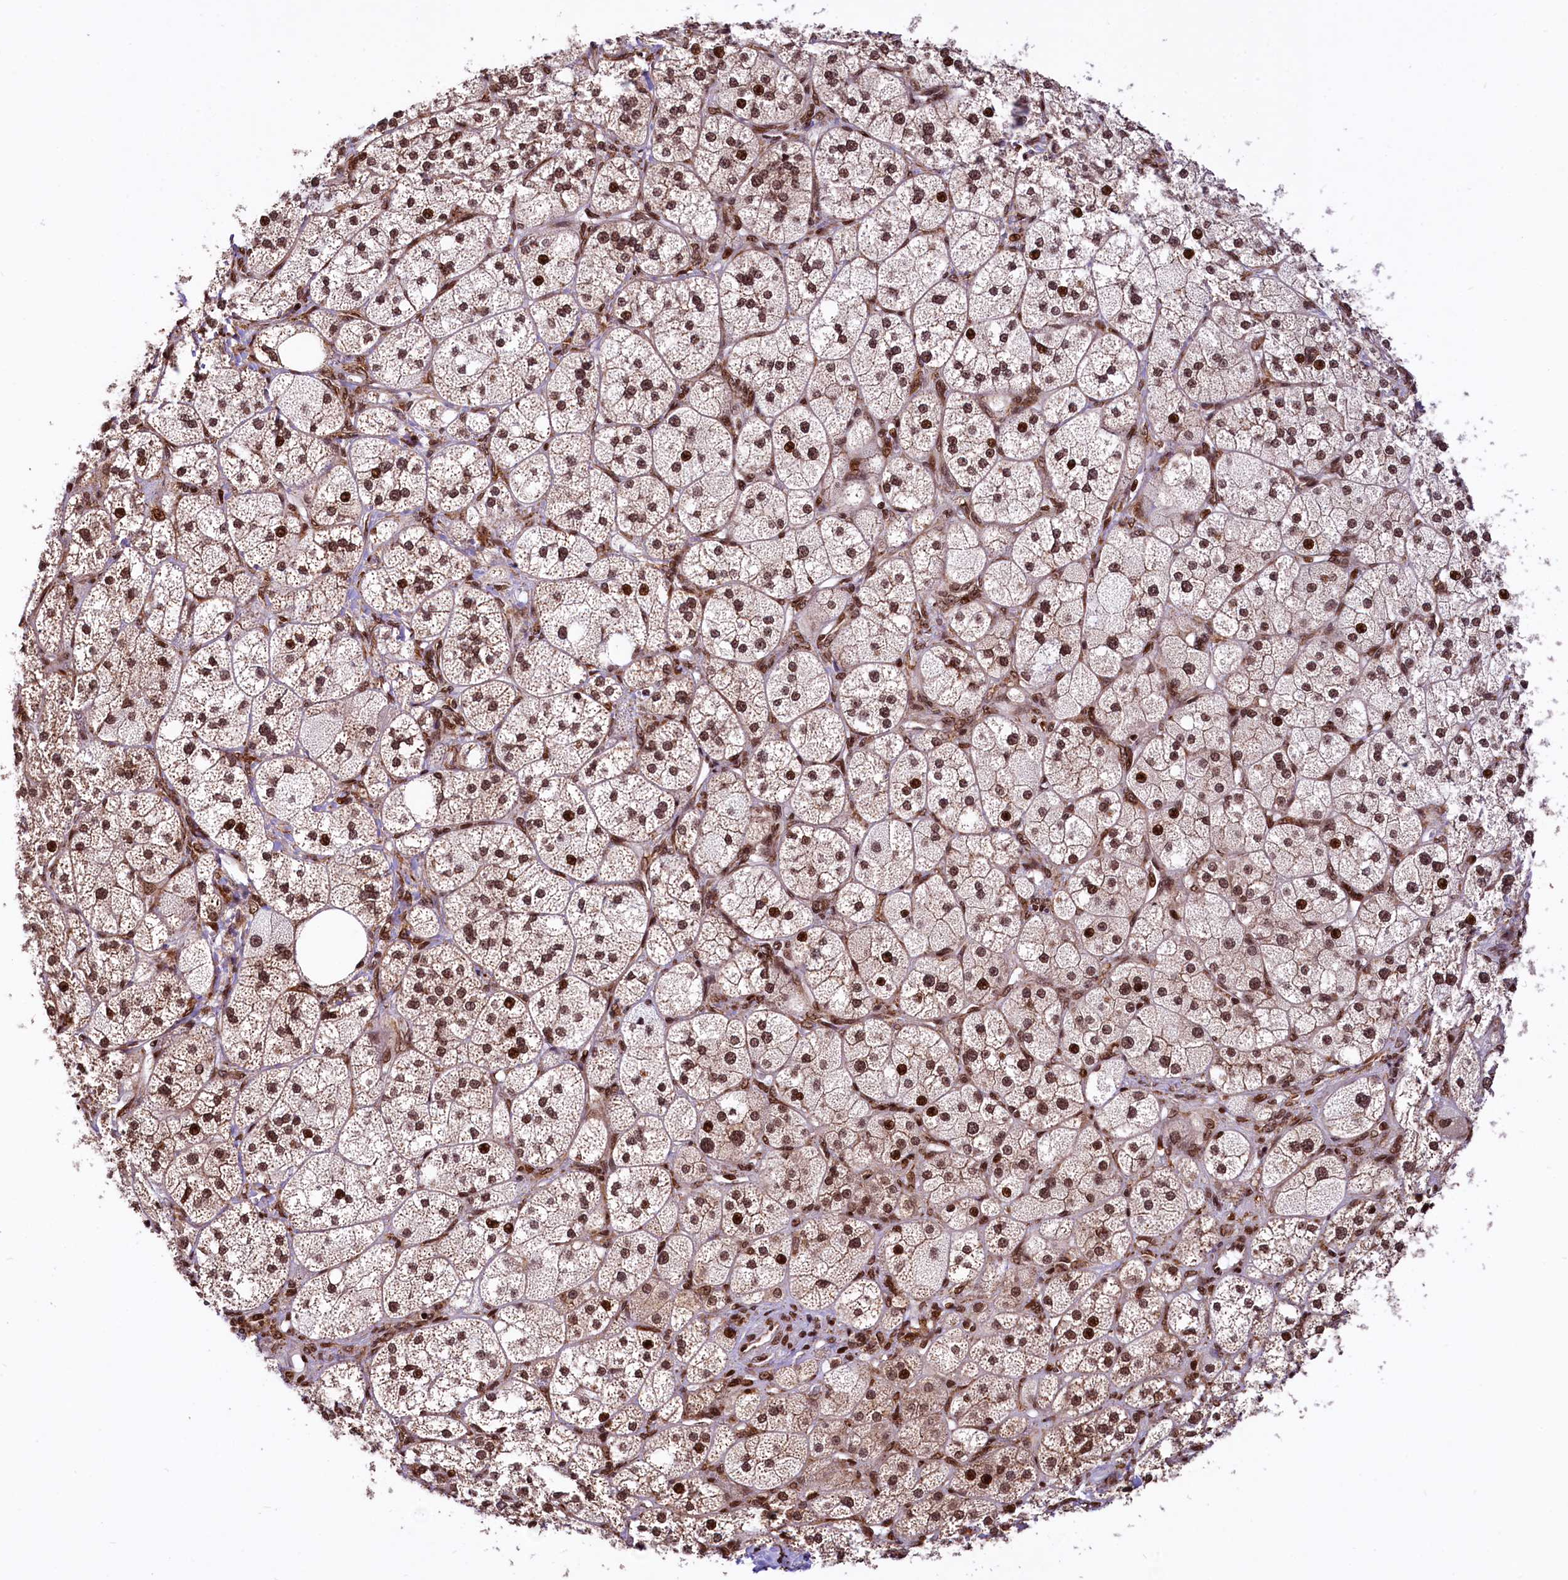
{"staining": {"intensity": "strong", "quantity": ">75%", "location": "cytoplasmic/membranous,nuclear"}, "tissue": "adrenal gland", "cell_type": "Glandular cells", "image_type": "normal", "snomed": [{"axis": "morphology", "description": "Normal tissue, NOS"}, {"axis": "topography", "description": "Adrenal gland"}], "caption": "Immunohistochemistry image of unremarkable adrenal gland: adrenal gland stained using IHC reveals high levels of strong protein expression localized specifically in the cytoplasmic/membranous,nuclear of glandular cells, appearing as a cytoplasmic/membranous,nuclear brown color.", "gene": "PDS5B", "patient": {"sex": "male", "age": 61}}